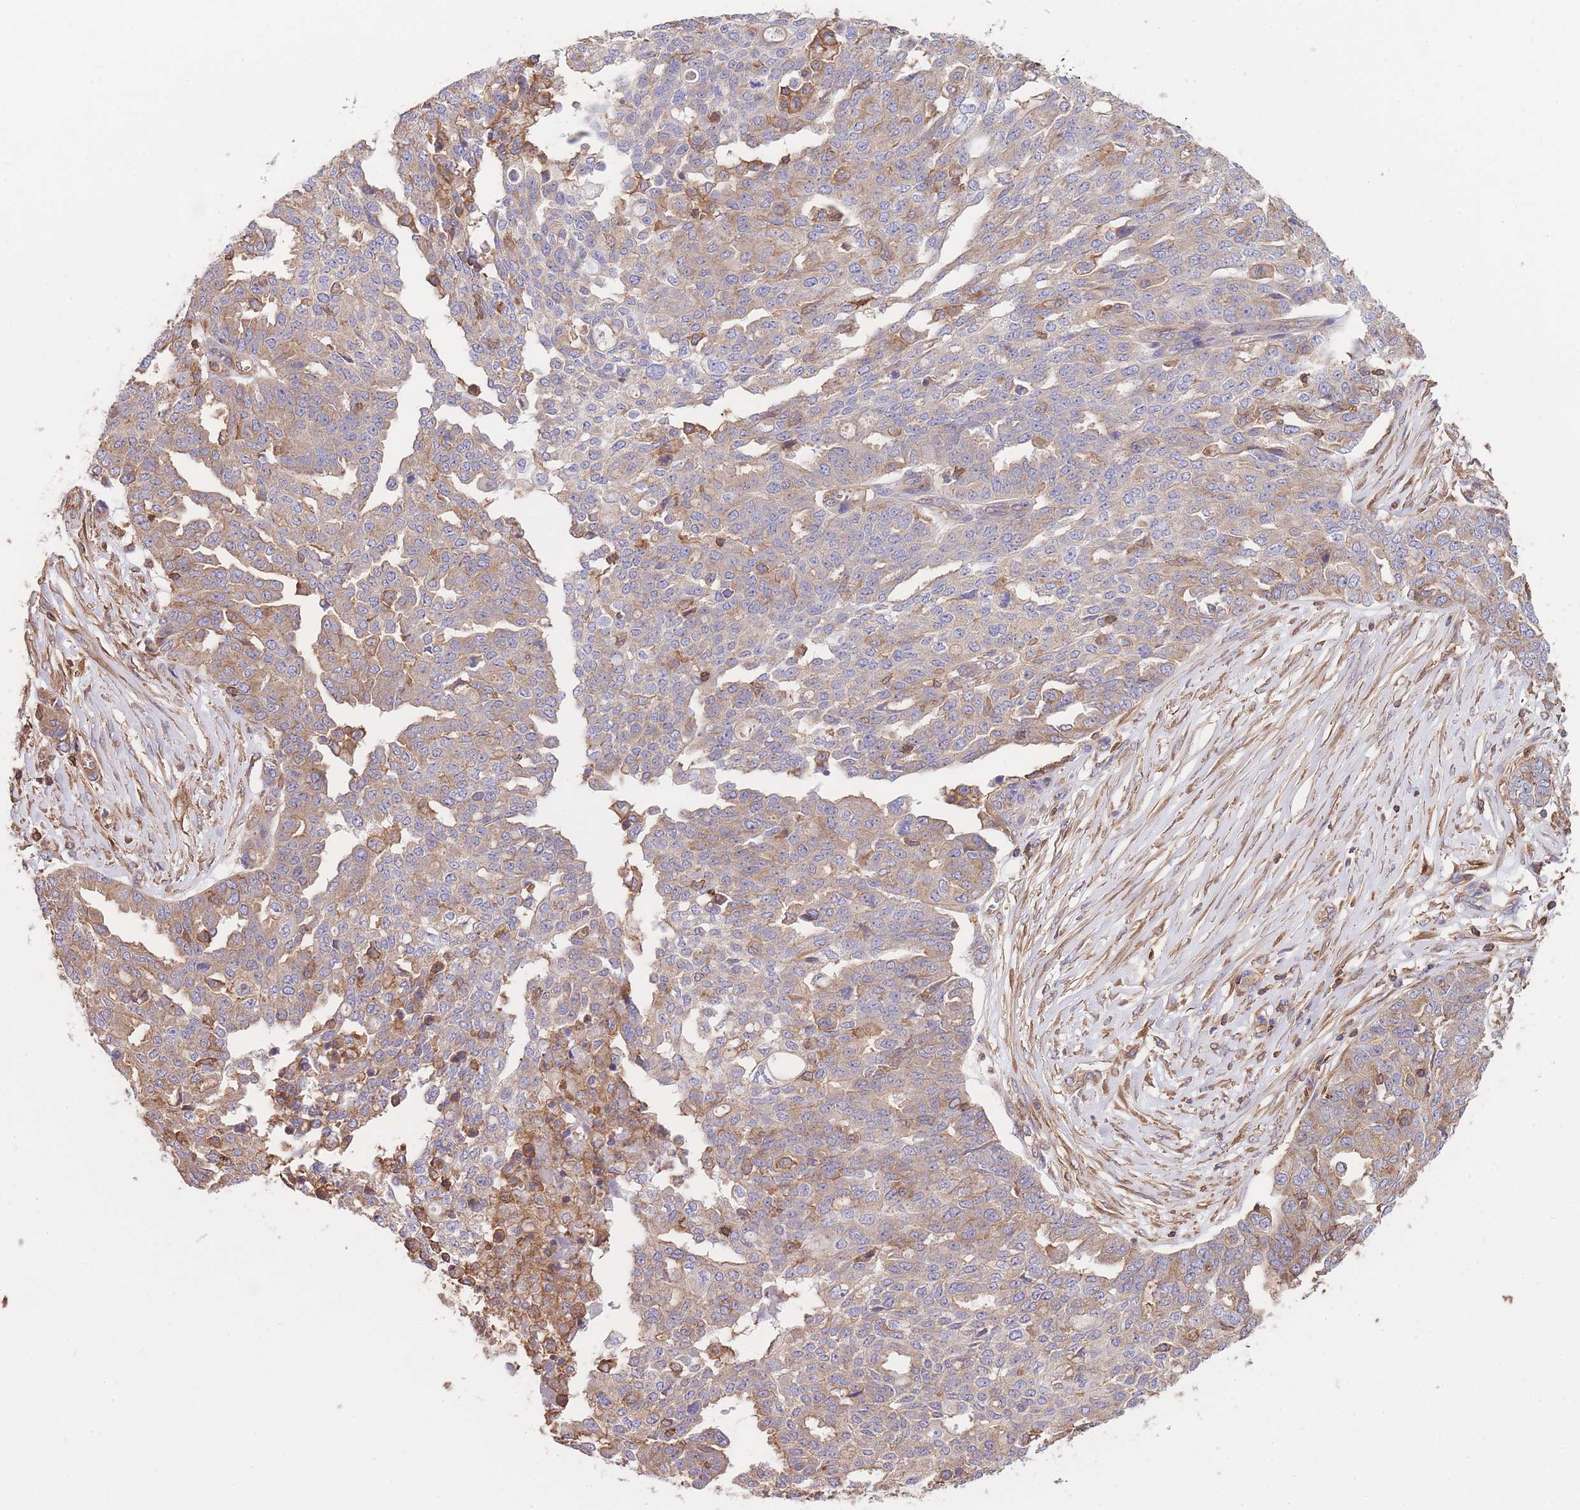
{"staining": {"intensity": "weak", "quantity": "25%-75%", "location": "cytoplasmic/membranous"}, "tissue": "ovarian cancer", "cell_type": "Tumor cells", "image_type": "cancer", "snomed": [{"axis": "morphology", "description": "Cystadenocarcinoma, serous, NOS"}, {"axis": "topography", "description": "Soft tissue"}, {"axis": "topography", "description": "Ovary"}], "caption": "Protein staining of ovarian serous cystadenocarcinoma tissue demonstrates weak cytoplasmic/membranous positivity in about 25%-75% of tumor cells.", "gene": "LRRN4CL", "patient": {"sex": "female", "age": 57}}